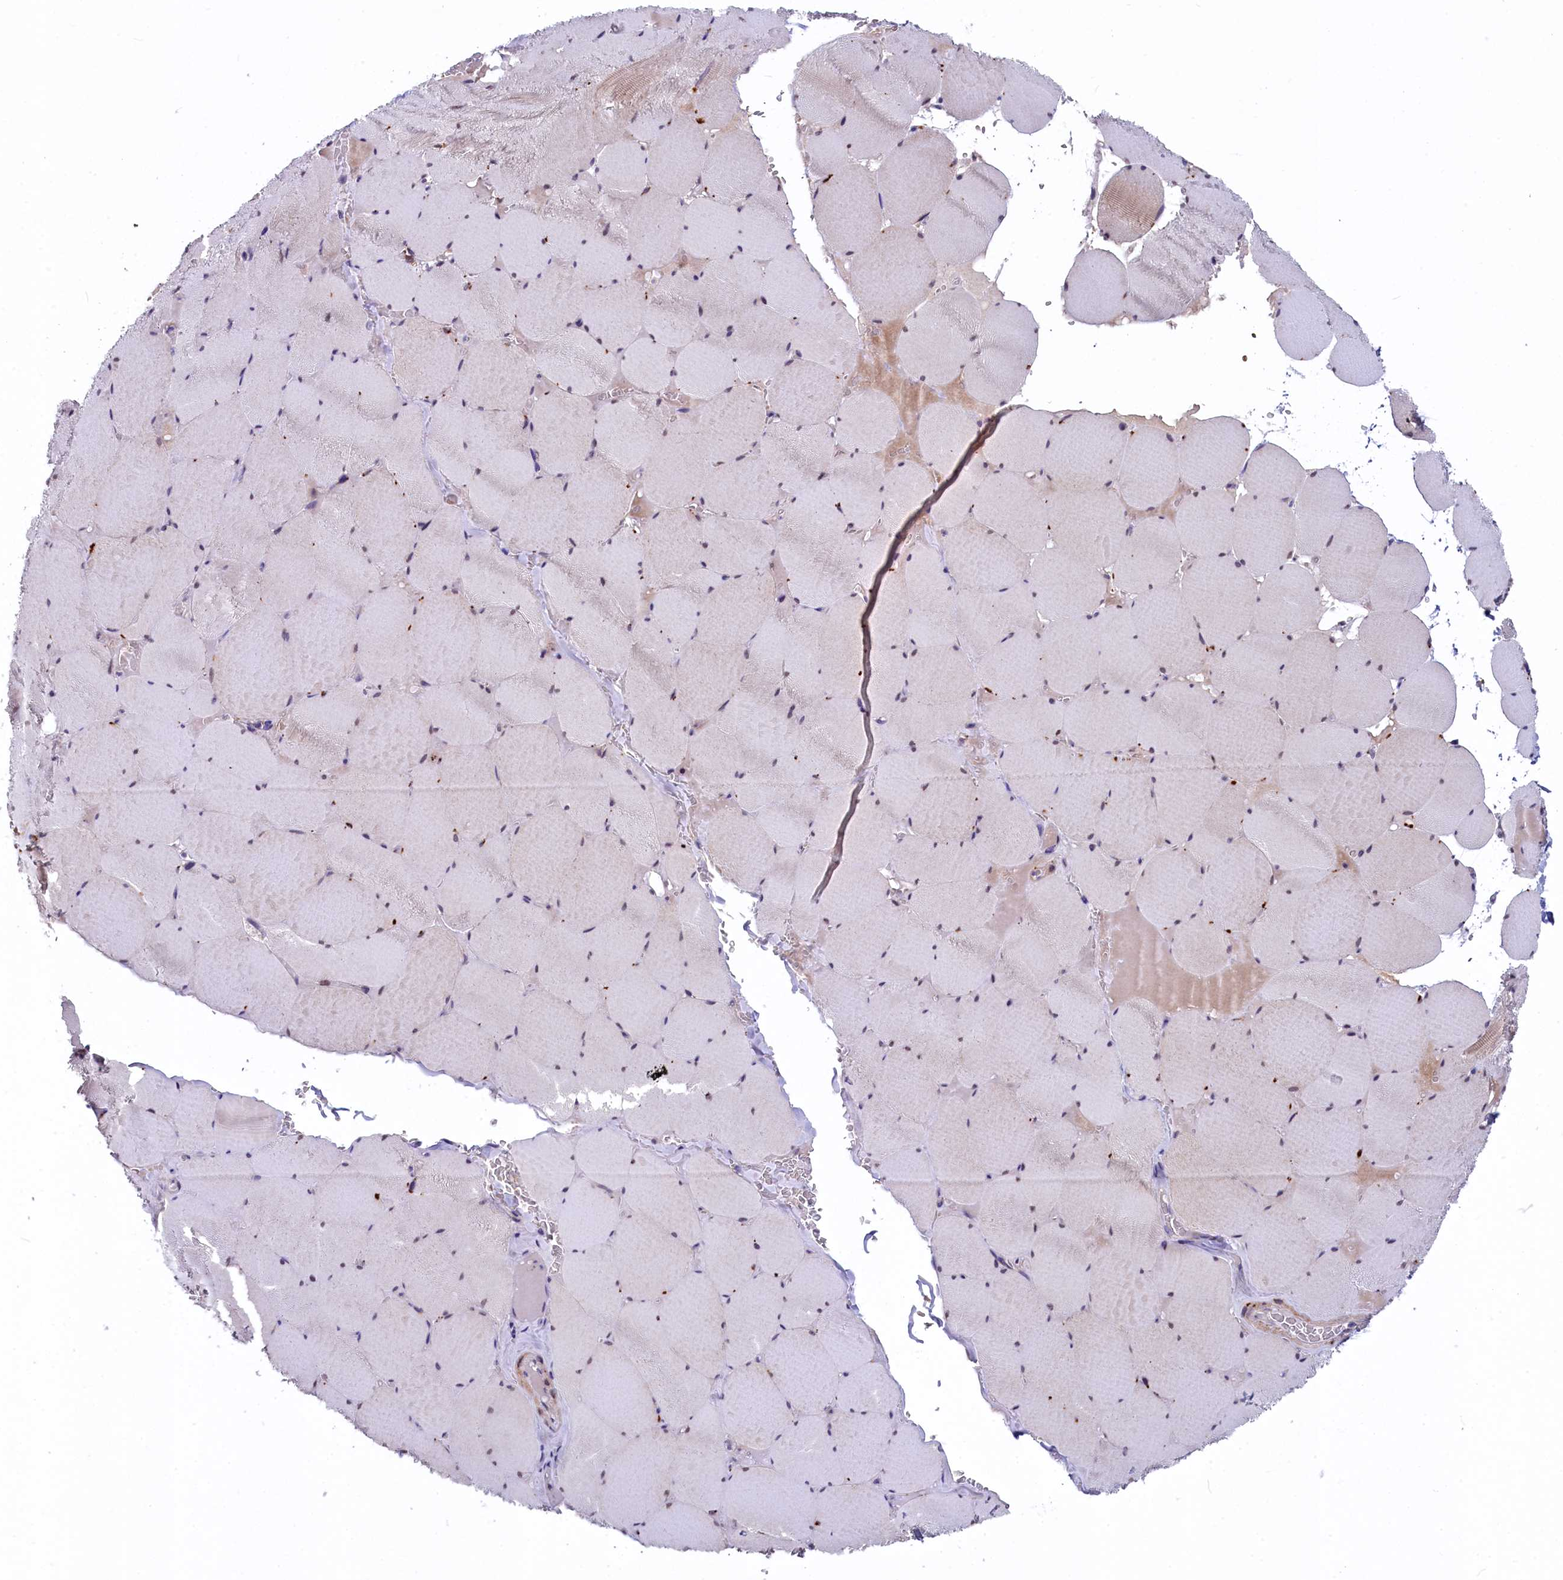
{"staining": {"intensity": "weak", "quantity": "<25%", "location": "cytoplasmic/membranous"}, "tissue": "skeletal muscle", "cell_type": "Myocytes", "image_type": "normal", "snomed": [{"axis": "morphology", "description": "Normal tissue, NOS"}, {"axis": "topography", "description": "Skeletal muscle"}, {"axis": "topography", "description": "Head-Neck"}], "caption": "This is a image of immunohistochemistry (IHC) staining of benign skeletal muscle, which shows no positivity in myocytes. (IHC, brightfield microscopy, high magnification).", "gene": "SLC39A6", "patient": {"sex": "male", "age": 66}}